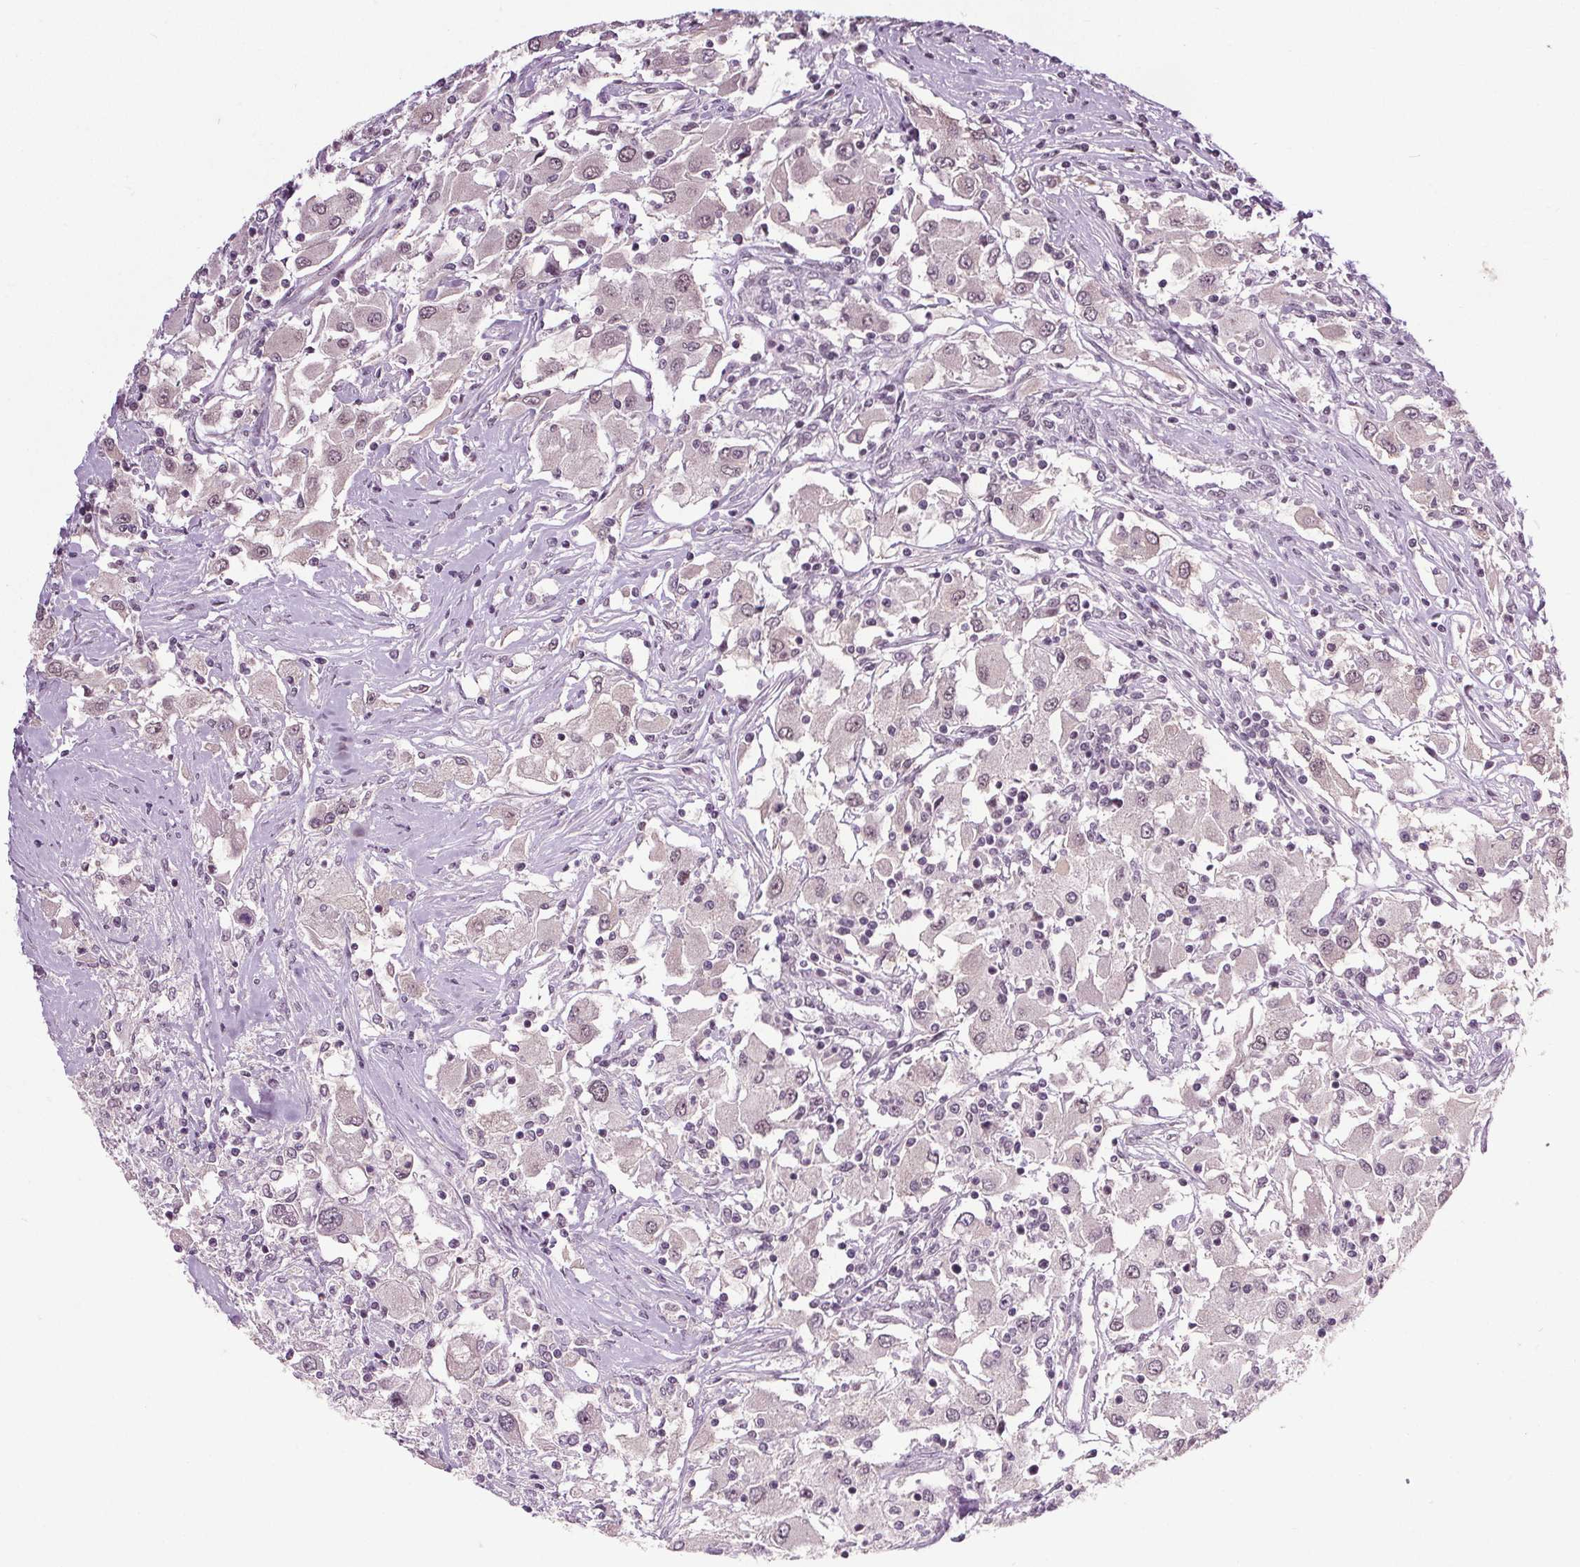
{"staining": {"intensity": "weak", "quantity": "<25%", "location": "nuclear"}, "tissue": "renal cancer", "cell_type": "Tumor cells", "image_type": "cancer", "snomed": [{"axis": "morphology", "description": "Adenocarcinoma, NOS"}, {"axis": "topography", "description": "Kidney"}], "caption": "Immunohistochemistry of renal cancer exhibits no positivity in tumor cells. Brightfield microscopy of immunohistochemistry stained with DAB (3,3'-diaminobenzidine) (brown) and hematoxylin (blue), captured at high magnification.", "gene": "MED6", "patient": {"sex": "female", "age": 67}}